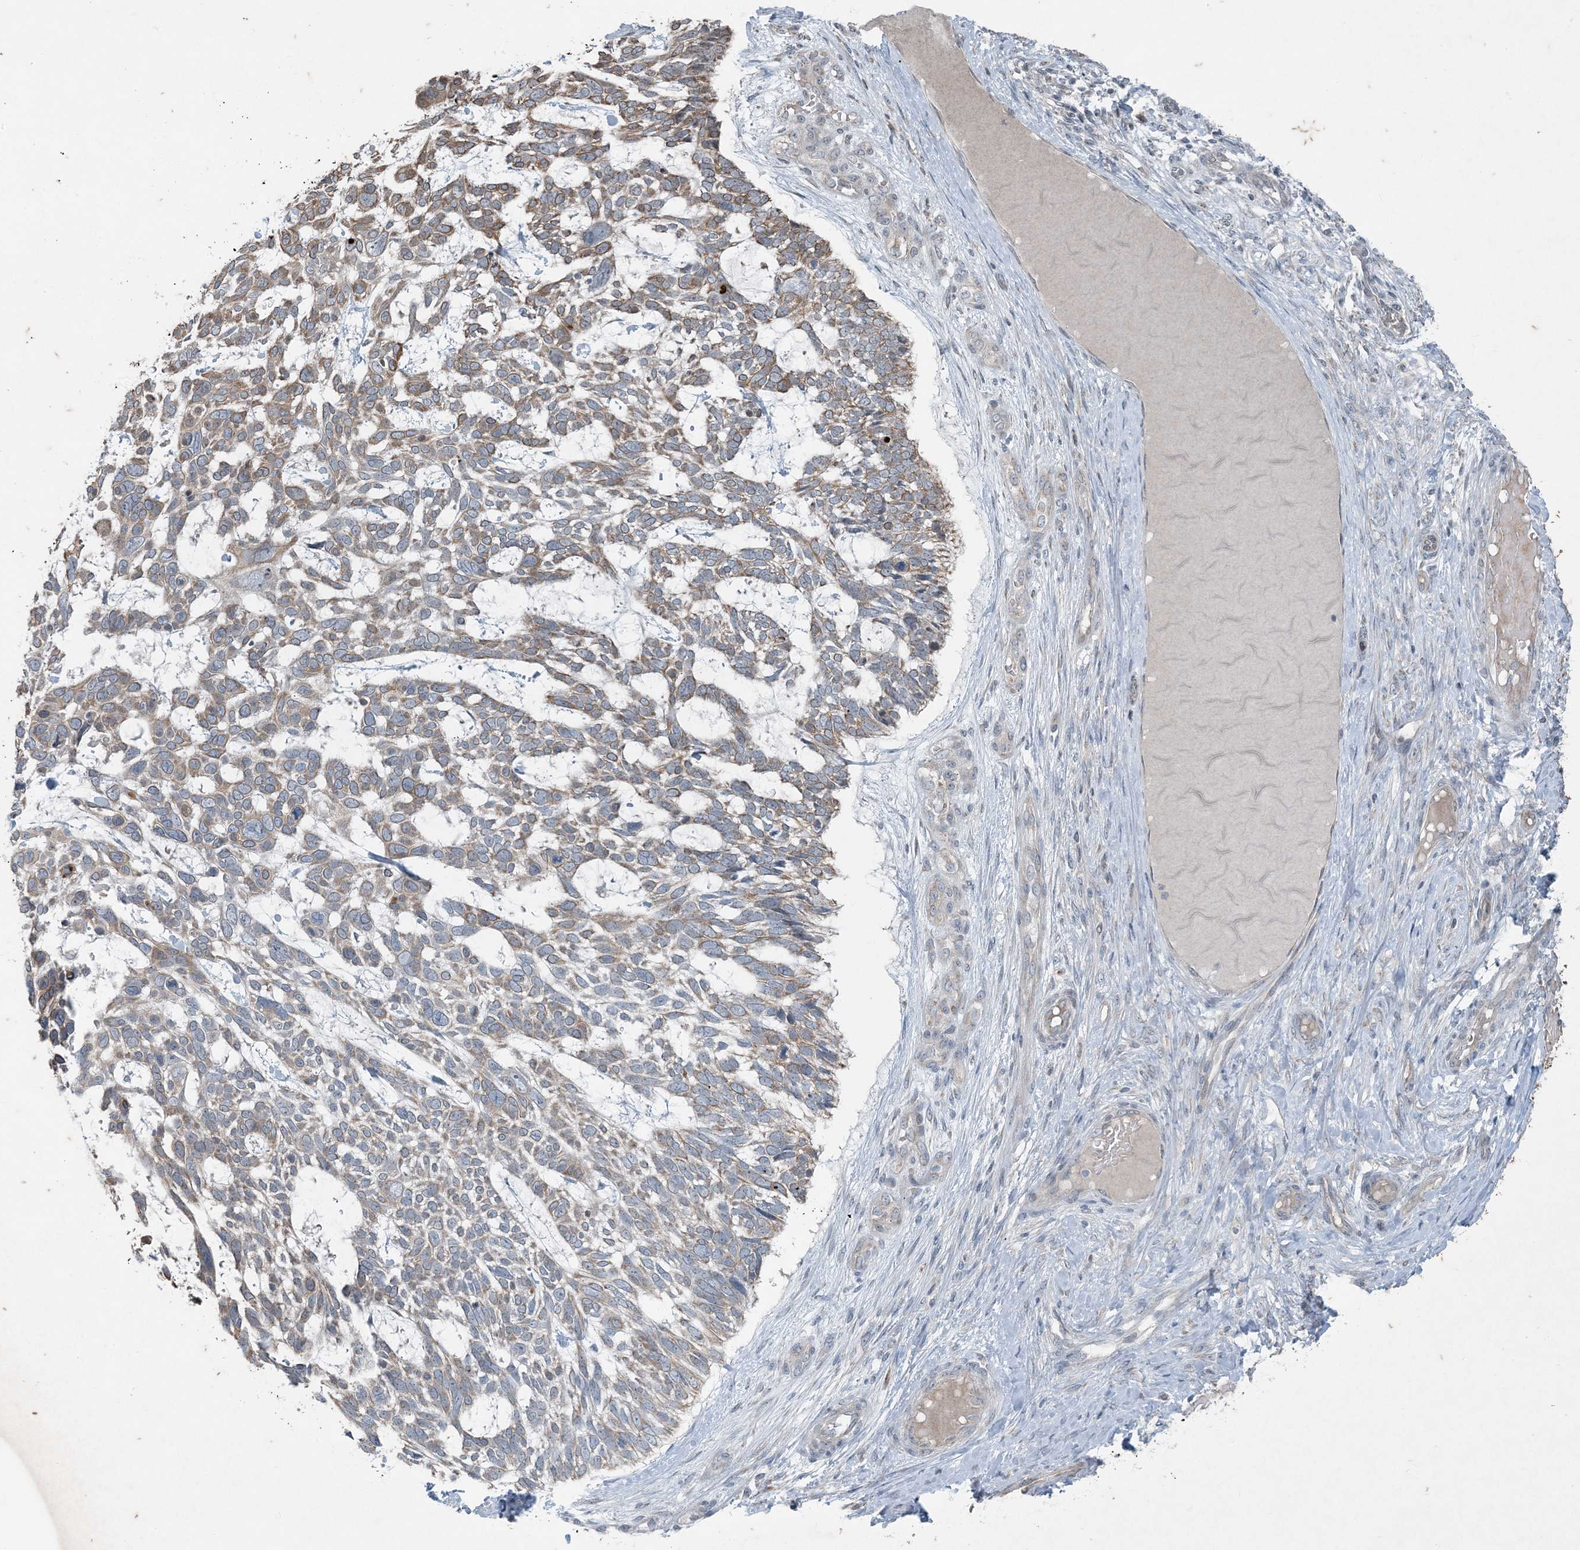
{"staining": {"intensity": "weak", "quantity": ">75%", "location": "cytoplasmic/membranous"}, "tissue": "skin cancer", "cell_type": "Tumor cells", "image_type": "cancer", "snomed": [{"axis": "morphology", "description": "Basal cell carcinoma"}, {"axis": "topography", "description": "Skin"}], "caption": "IHC of human basal cell carcinoma (skin) exhibits low levels of weak cytoplasmic/membranous staining in approximately >75% of tumor cells. (DAB IHC, brown staining for protein, blue staining for nuclei).", "gene": "PC", "patient": {"sex": "male", "age": 88}}